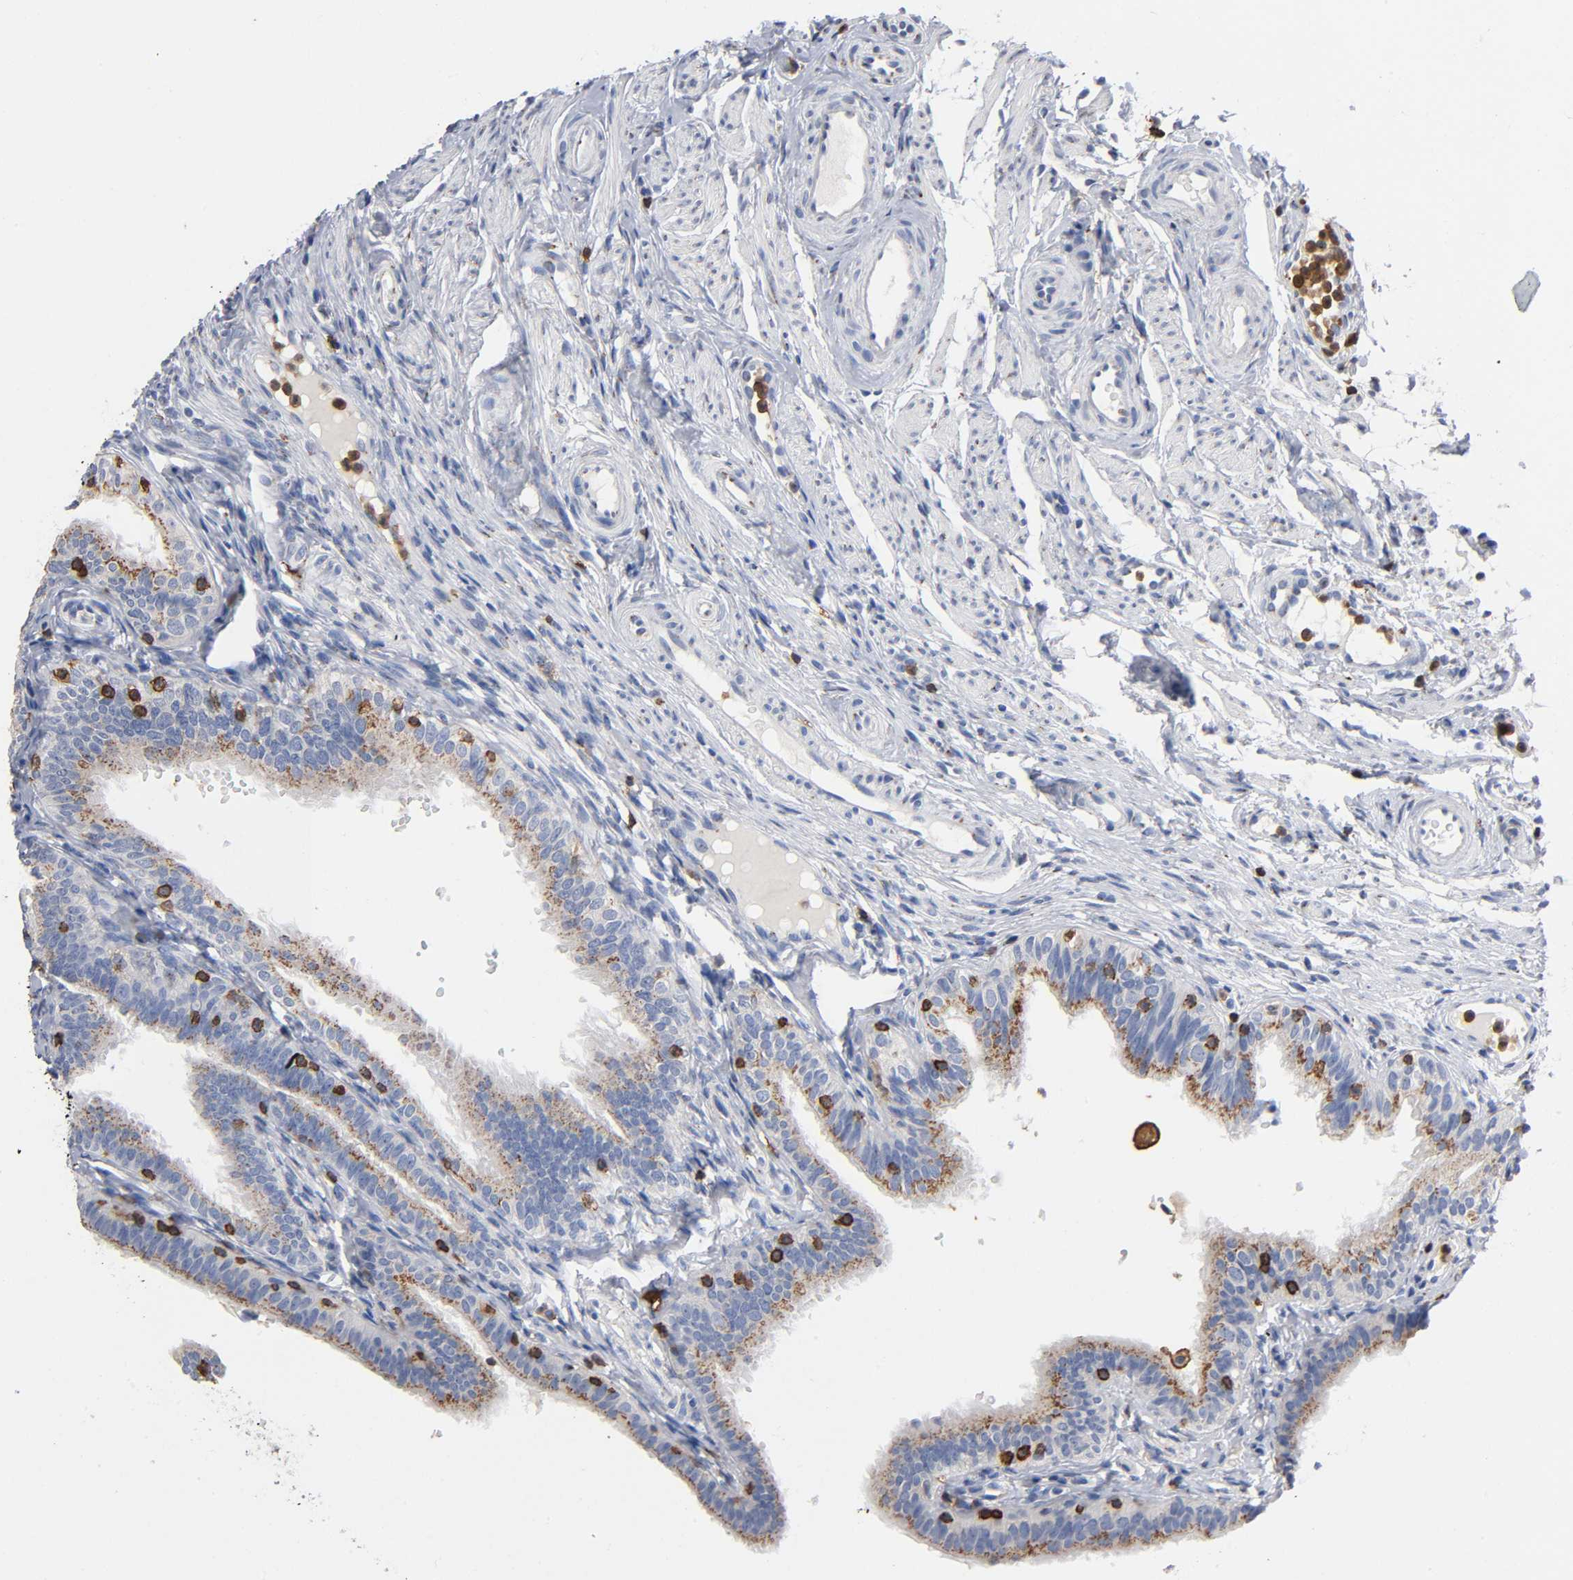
{"staining": {"intensity": "moderate", "quantity": ">75%", "location": "cytoplasmic/membranous"}, "tissue": "fallopian tube", "cell_type": "Glandular cells", "image_type": "normal", "snomed": [{"axis": "morphology", "description": "Normal tissue, NOS"}, {"axis": "morphology", "description": "Dermoid, NOS"}, {"axis": "topography", "description": "Fallopian tube"}], "caption": "DAB (3,3'-diaminobenzidine) immunohistochemical staining of normal fallopian tube shows moderate cytoplasmic/membranous protein staining in approximately >75% of glandular cells.", "gene": "CAPN10", "patient": {"sex": "female", "age": 33}}